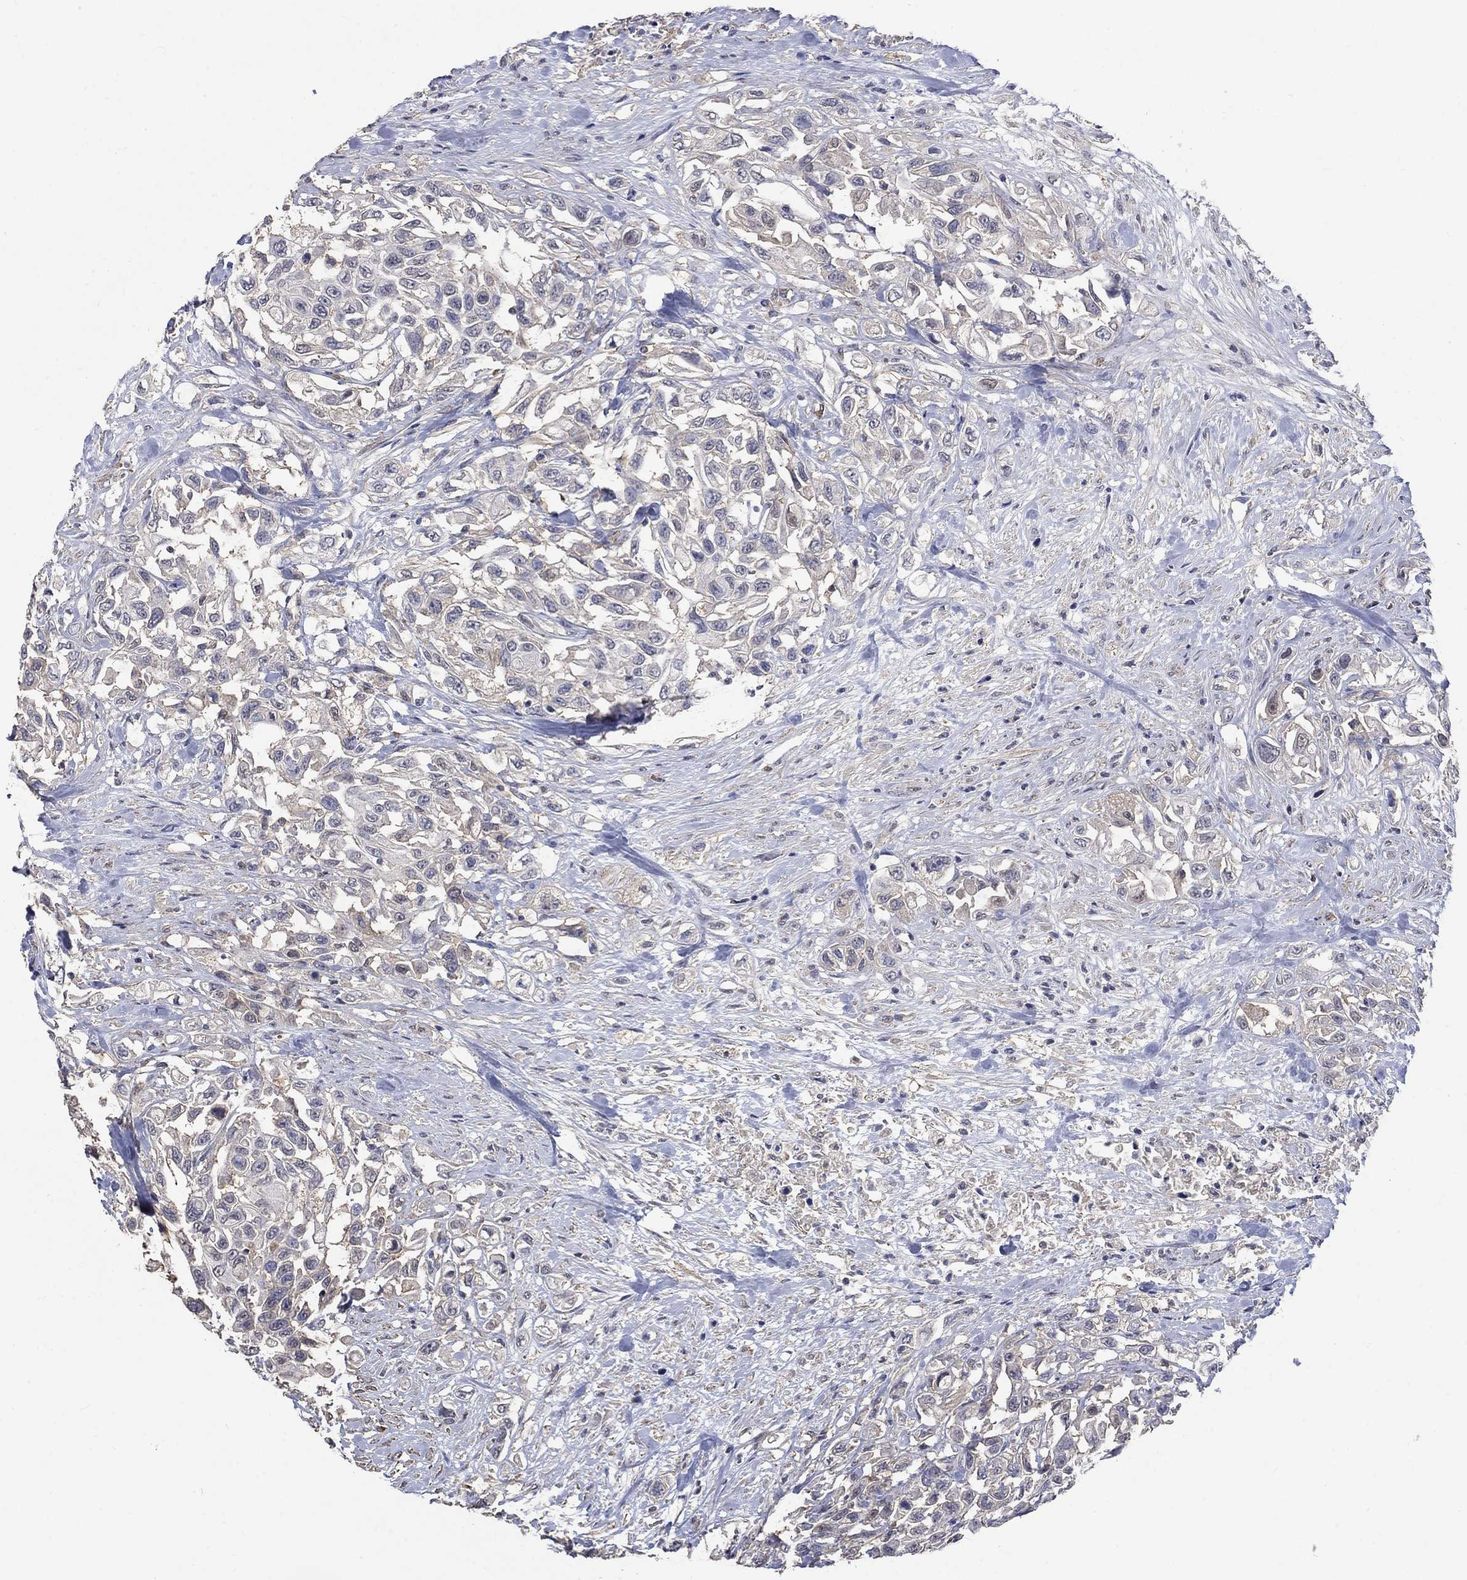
{"staining": {"intensity": "negative", "quantity": "none", "location": "none"}, "tissue": "urothelial cancer", "cell_type": "Tumor cells", "image_type": "cancer", "snomed": [{"axis": "morphology", "description": "Urothelial carcinoma, High grade"}, {"axis": "topography", "description": "Urinary bladder"}], "caption": "IHC photomicrograph of human high-grade urothelial carcinoma stained for a protein (brown), which reveals no positivity in tumor cells. (Immunohistochemistry (ihc), brightfield microscopy, high magnification).", "gene": "ZBTB18", "patient": {"sex": "female", "age": 56}}